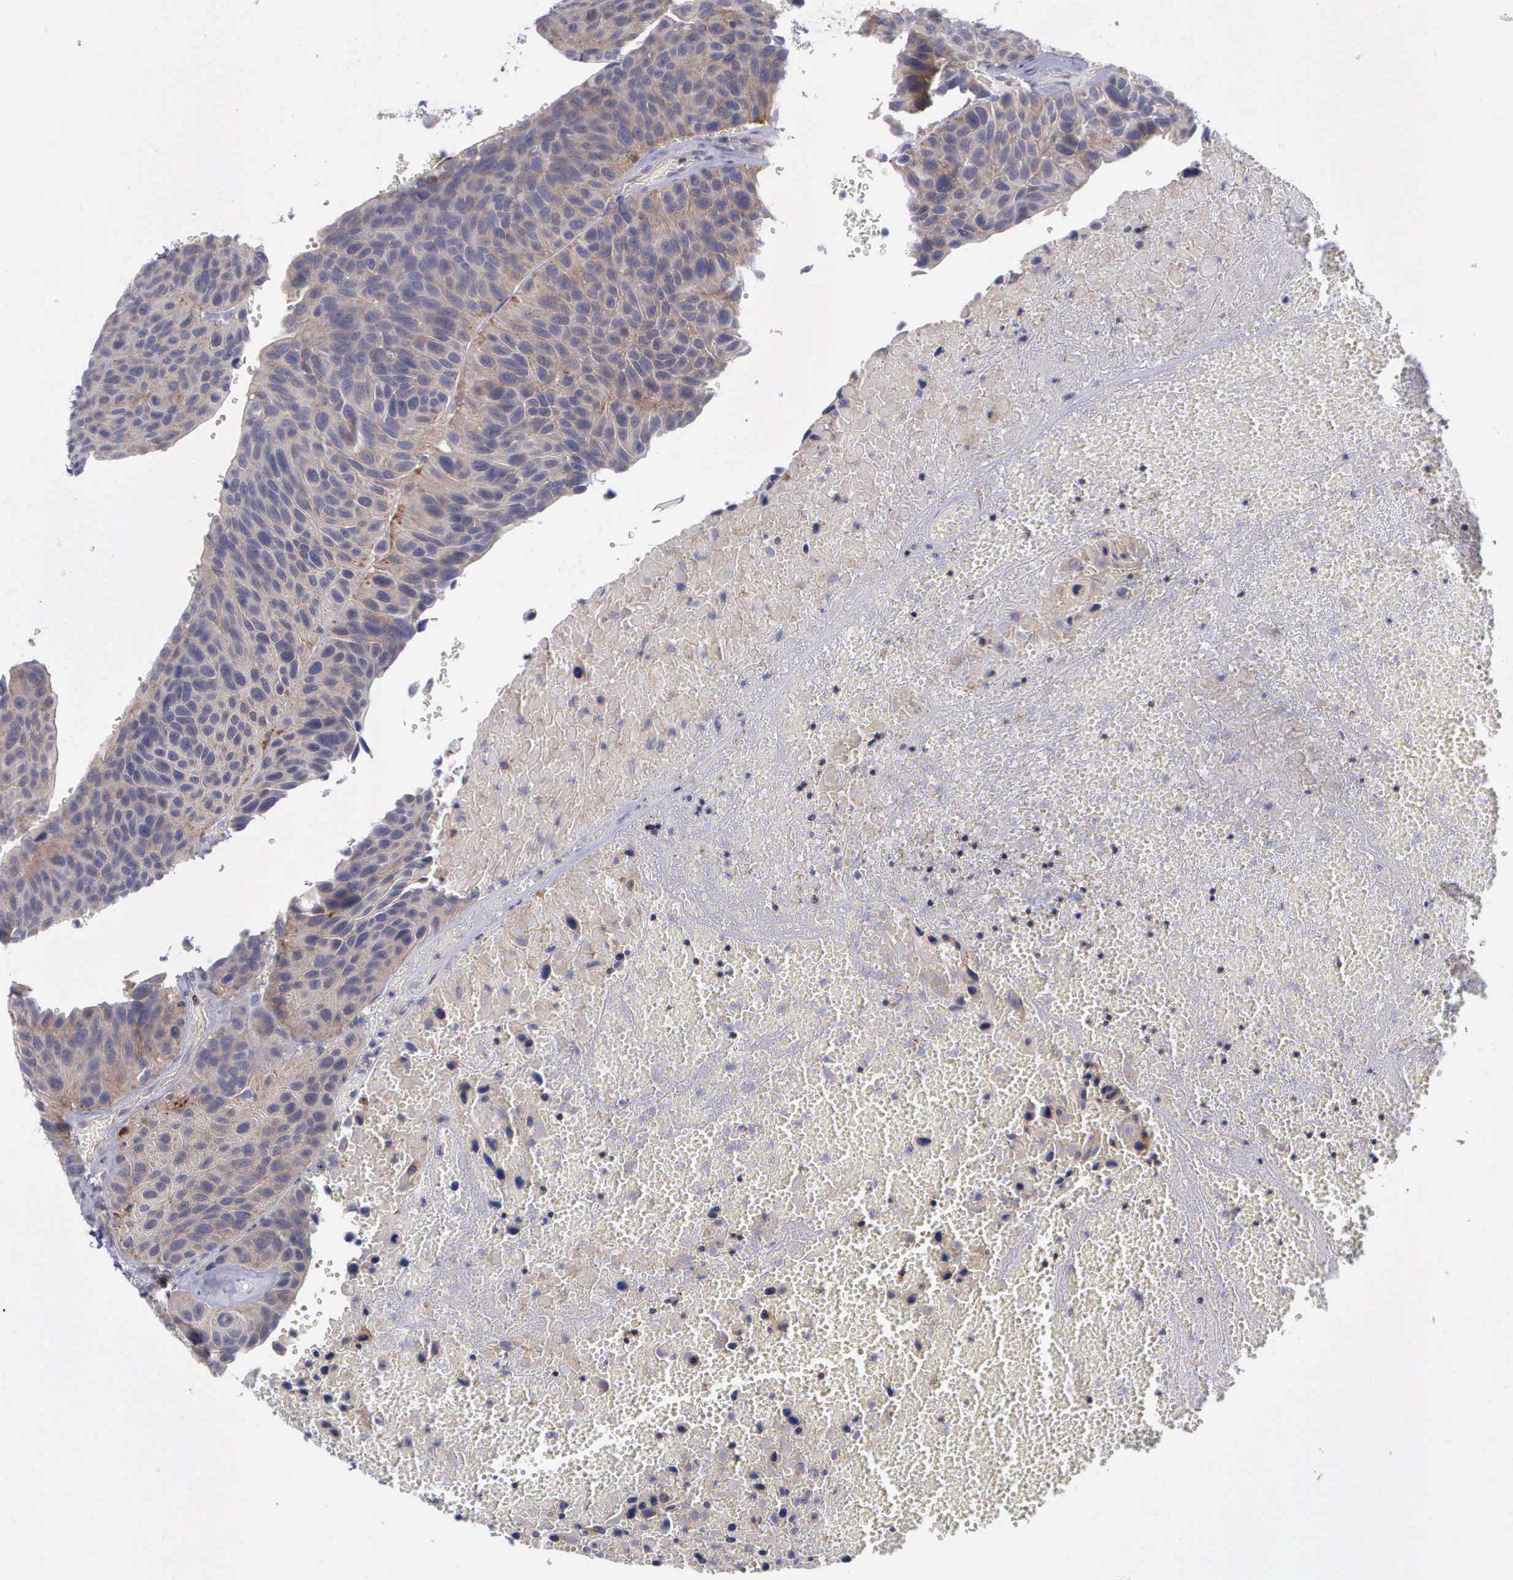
{"staining": {"intensity": "negative", "quantity": "none", "location": "none"}, "tissue": "urothelial cancer", "cell_type": "Tumor cells", "image_type": "cancer", "snomed": [{"axis": "morphology", "description": "Urothelial carcinoma, High grade"}, {"axis": "topography", "description": "Urinary bladder"}], "caption": "Immunohistochemistry histopathology image of neoplastic tissue: high-grade urothelial carcinoma stained with DAB reveals no significant protein expression in tumor cells. Nuclei are stained in blue.", "gene": "MICAL3", "patient": {"sex": "male", "age": 66}}